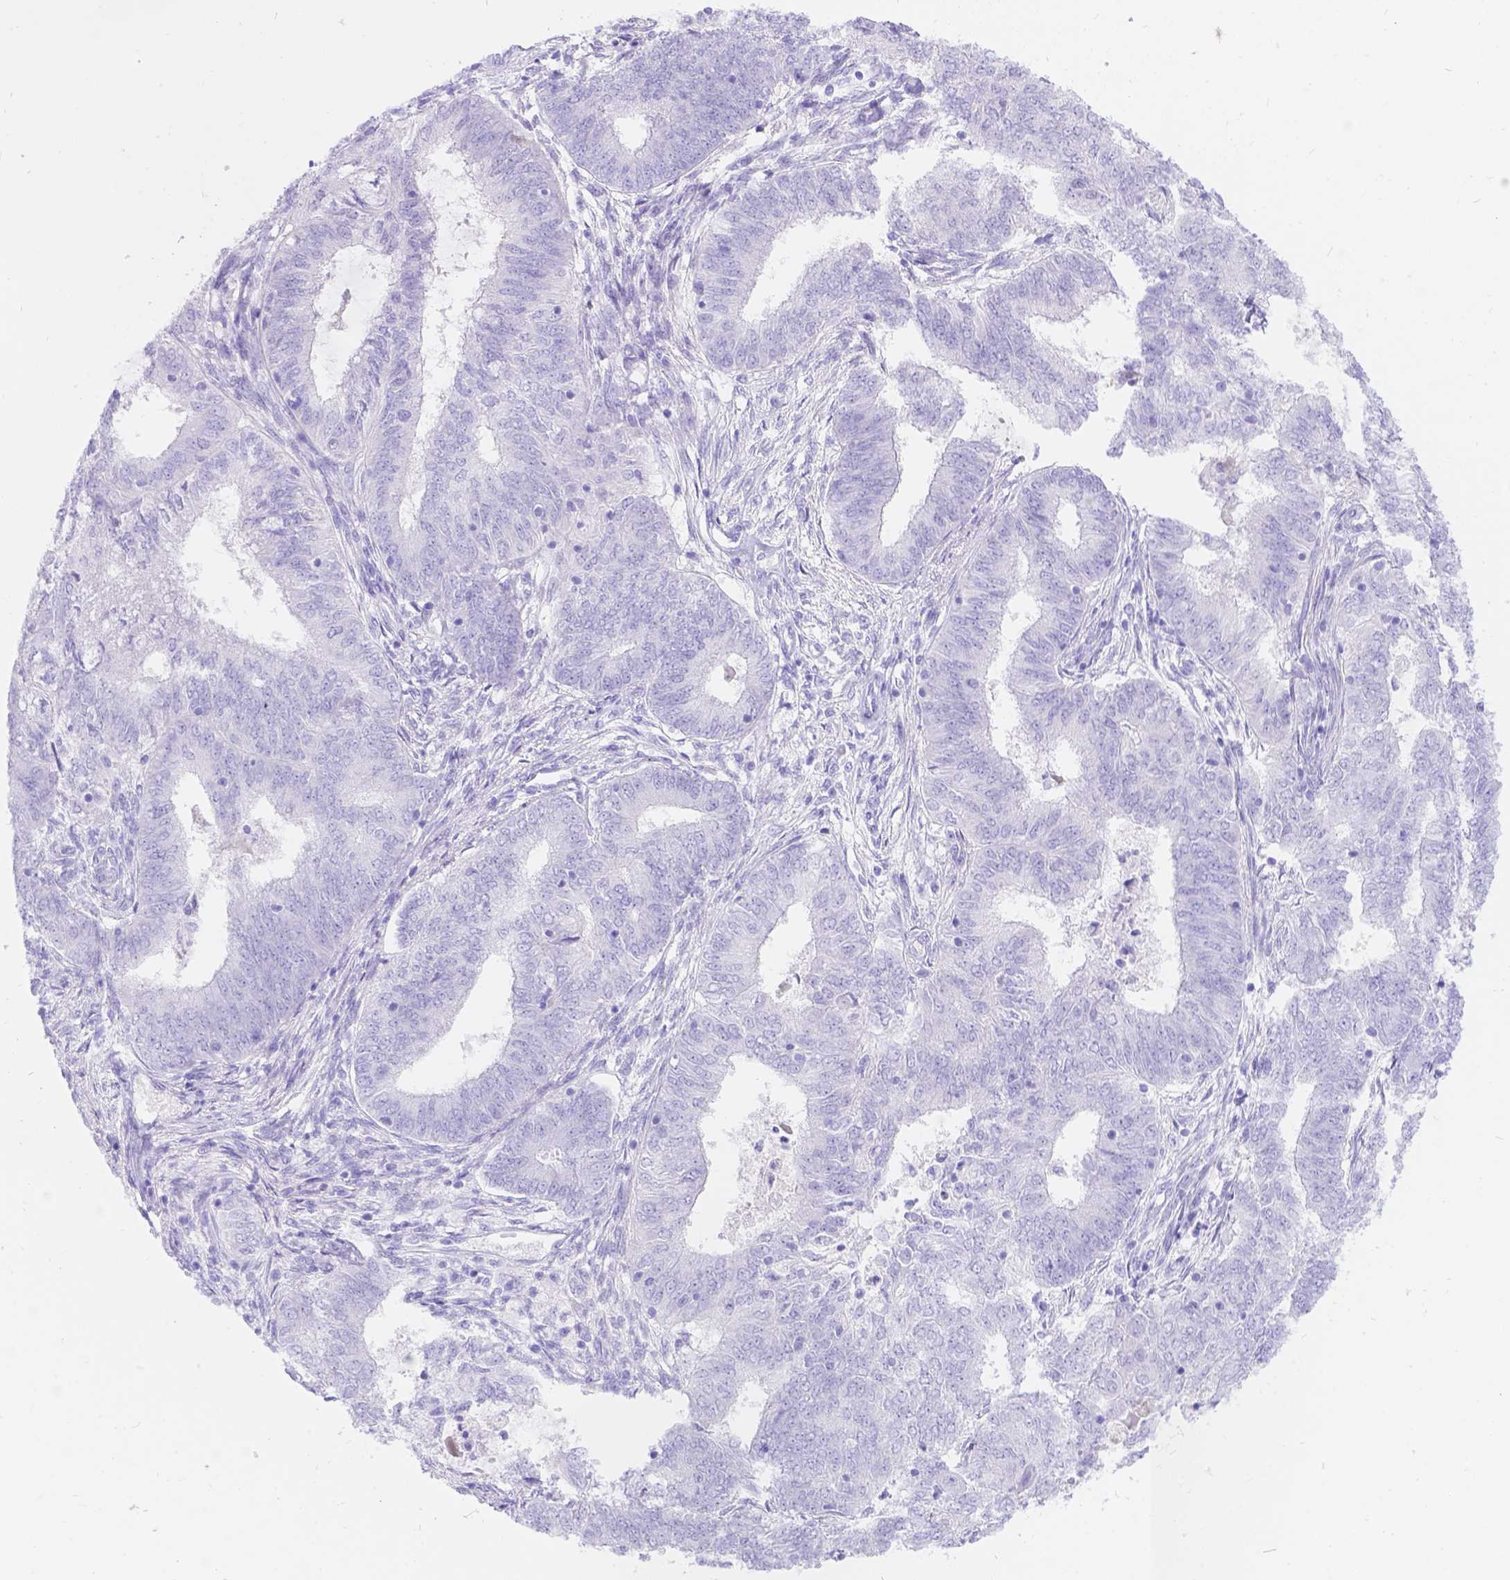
{"staining": {"intensity": "negative", "quantity": "none", "location": "none"}, "tissue": "endometrial cancer", "cell_type": "Tumor cells", "image_type": "cancer", "snomed": [{"axis": "morphology", "description": "Adenocarcinoma, NOS"}, {"axis": "topography", "description": "Endometrium"}], "caption": "The image reveals no significant expression in tumor cells of adenocarcinoma (endometrial).", "gene": "KLHL10", "patient": {"sex": "female", "age": 62}}